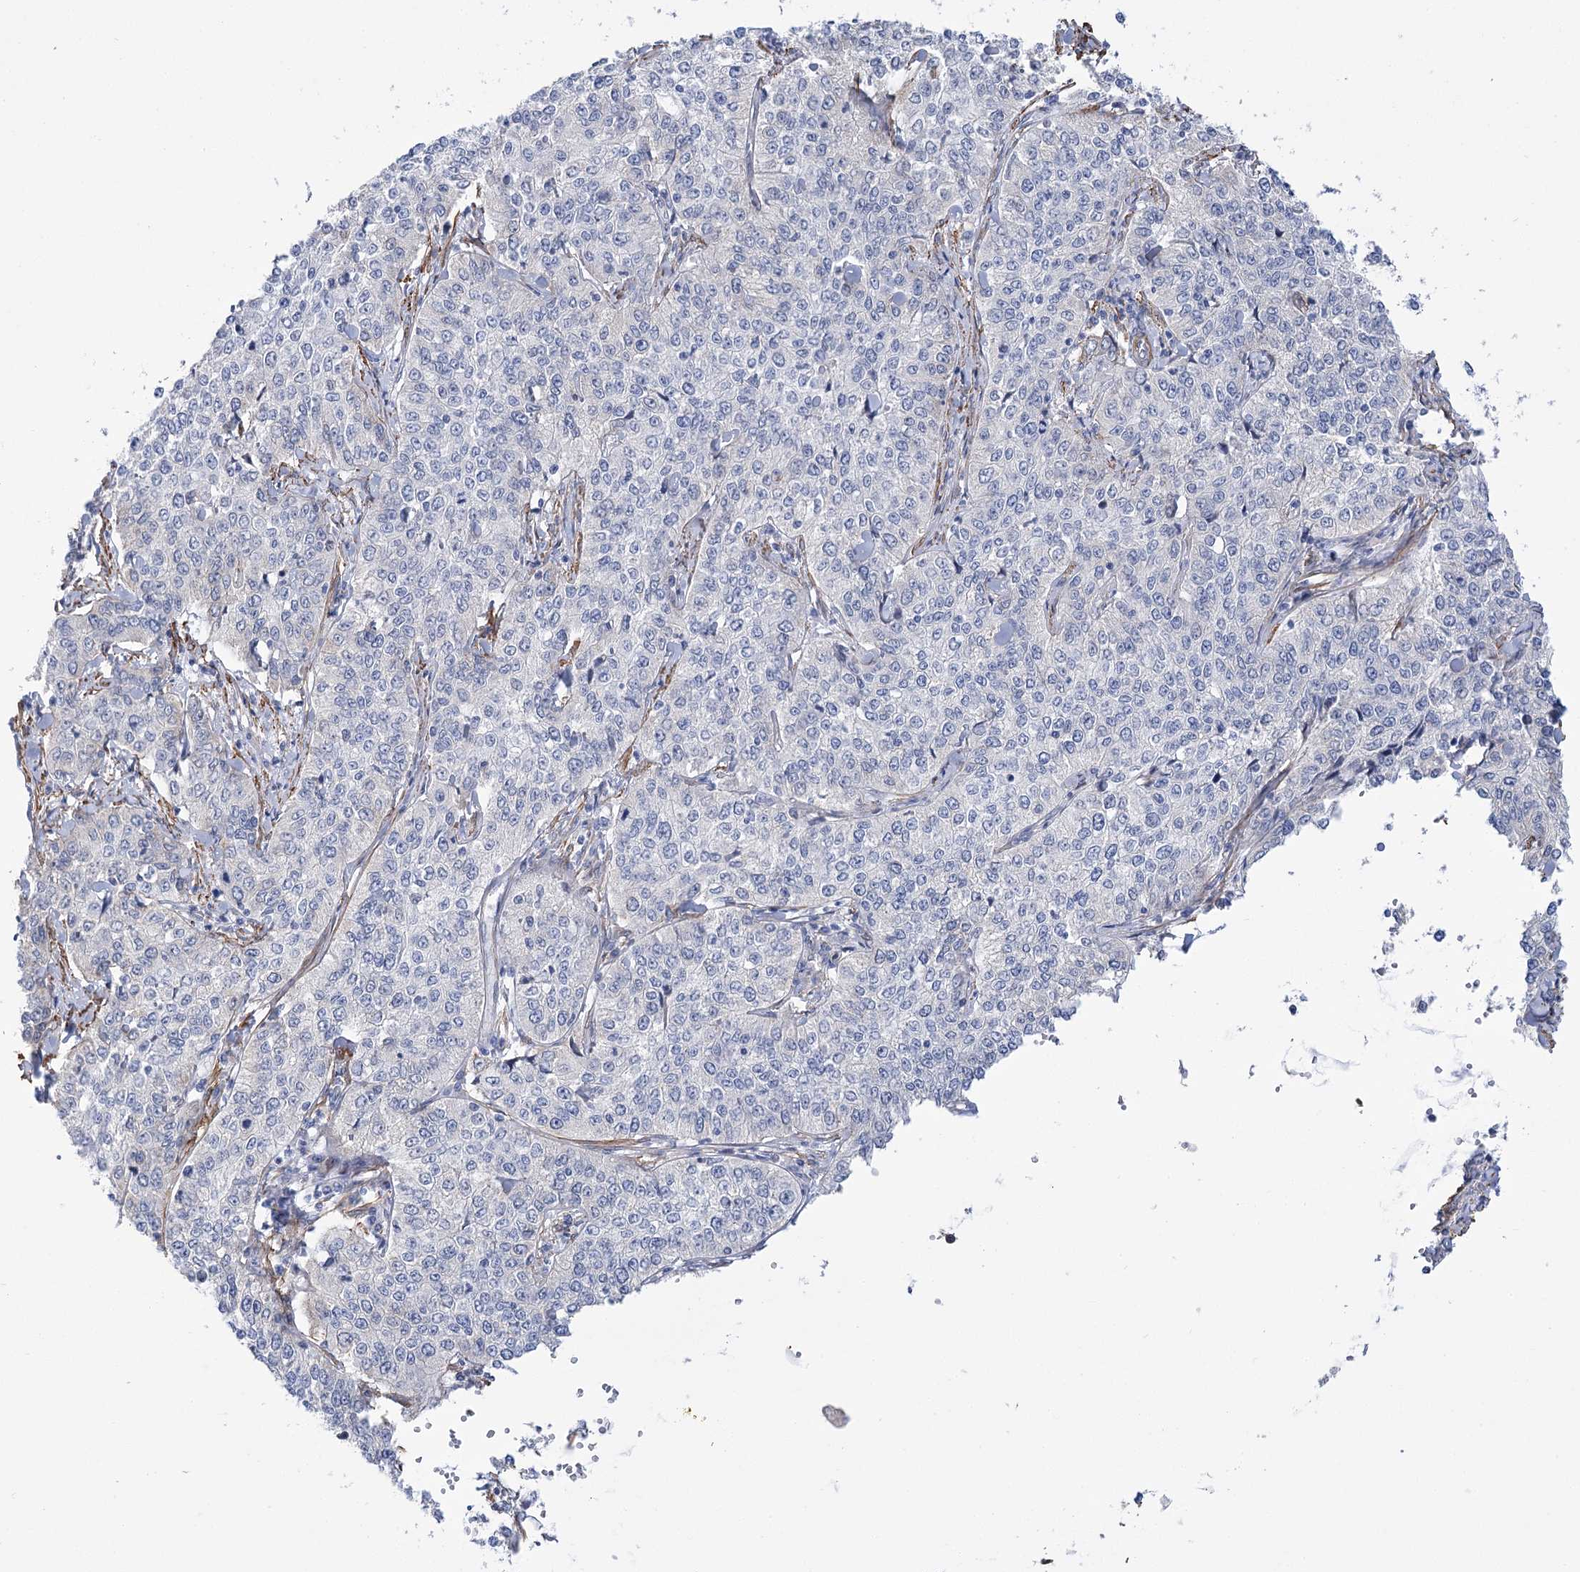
{"staining": {"intensity": "negative", "quantity": "none", "location": "none"}, "tissue": "cervical cancer", "cell_type": "Tumor cells", "image_type": "cancer", "snomed": [{"axis": "morphology", "description": "Squamous cell carcinoma, NOS"}, {"axis": "topography", "description": "Cervix"}], "caption": "Histopathology image shows no significant protein expression in tumor cells of cervical cancer (squamous cell carcinoma).", "gene": "WASHC3", "patient": {"sex": "female", "age": 35}}